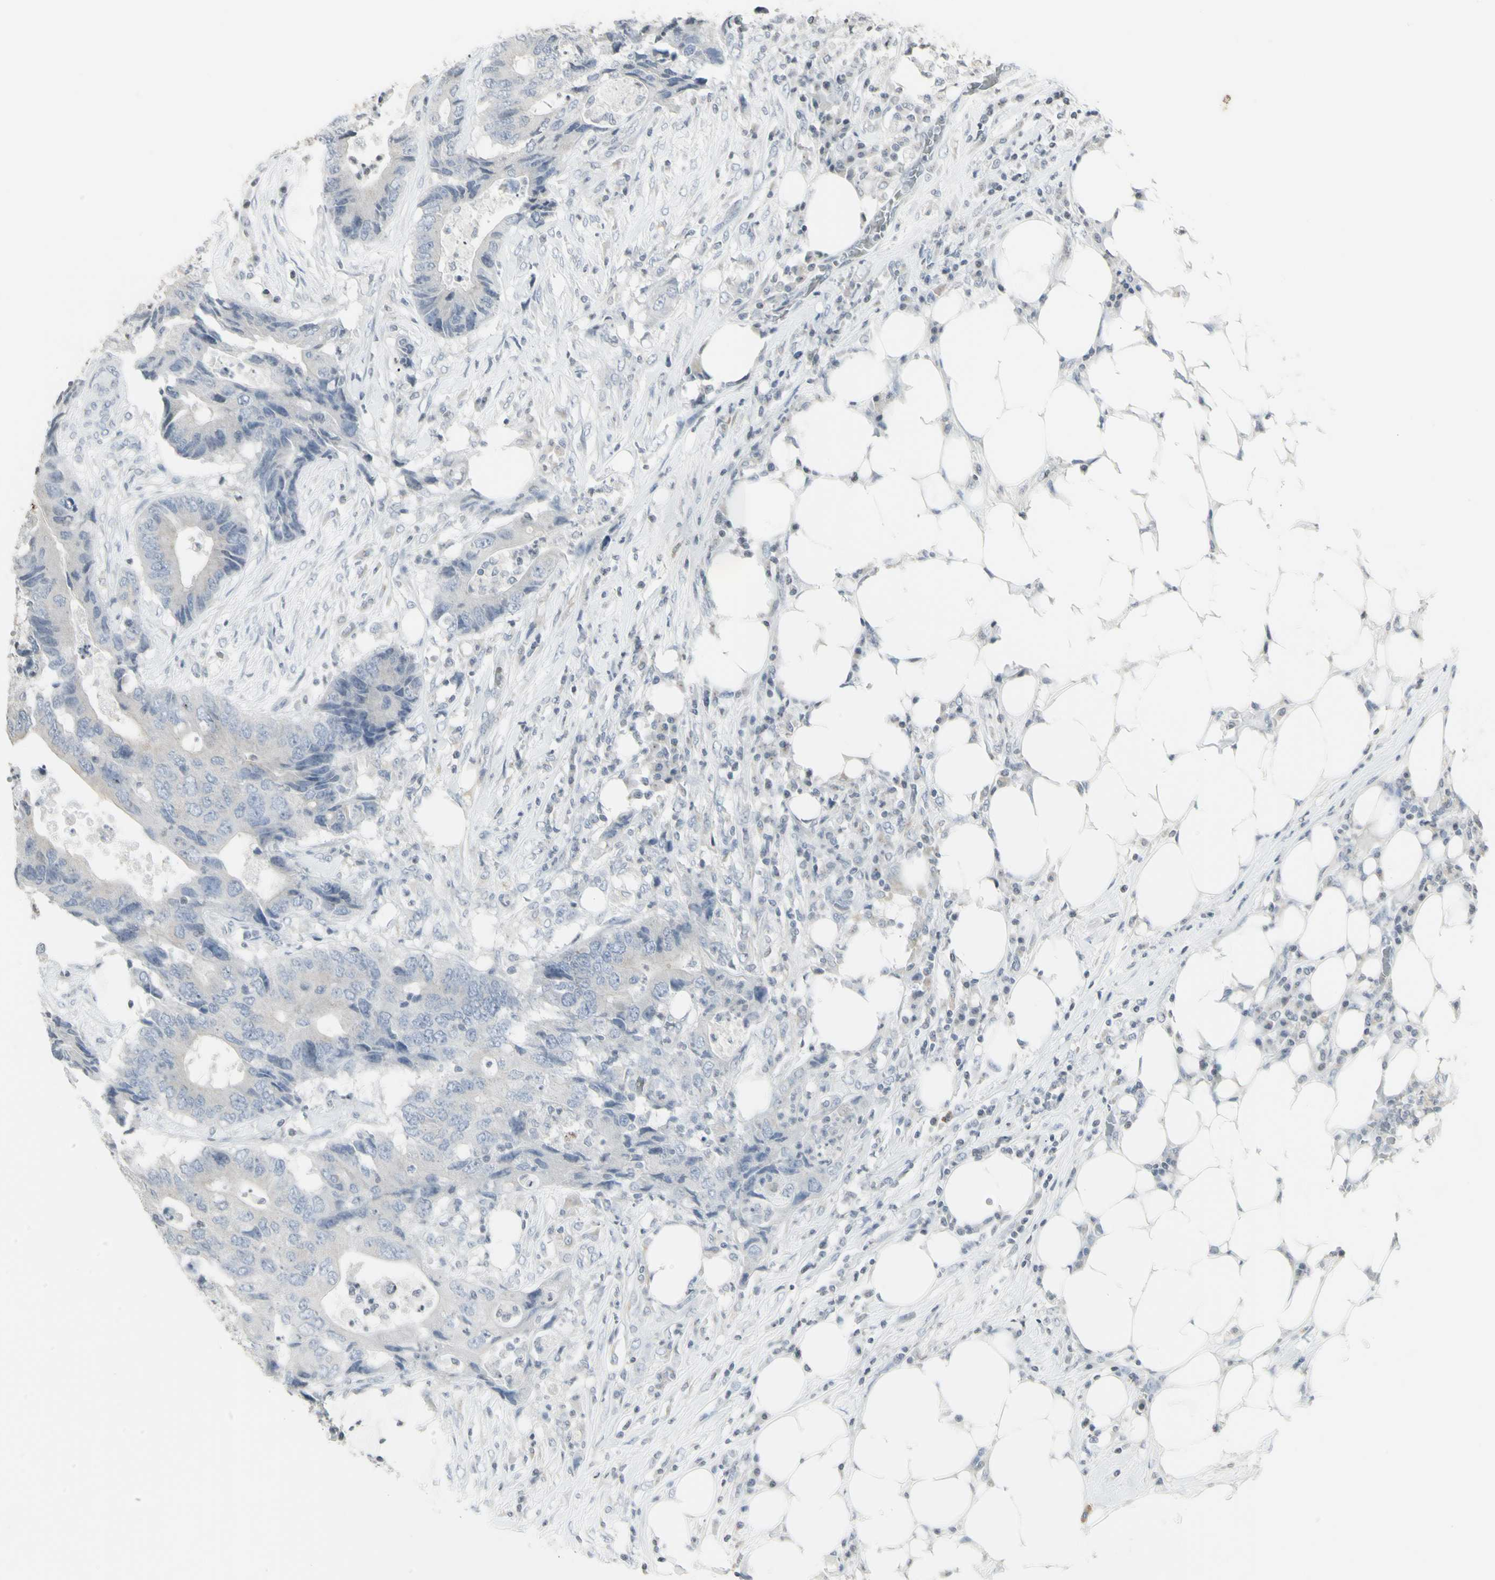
{"staining": {"intensity": "negative", "quantity": "none", "location": "none"}, "tissue": "colorectal cancer", "cell_type": "Tumor cells", "image_type": "cancer", "snomed": [{"axis": "morphology", "description": "Adenocarcinoma, NOS"}, {"axis": "topography", "description": "Colon"}], "caption": "This is a micrograph of immunohistochemistry (IHC) staining of adenocarcinoma (colorectal), which shows no expression in tumor cells.", "gene": "MUC5AC", "patient": {"sex": "male", "age": 71}}